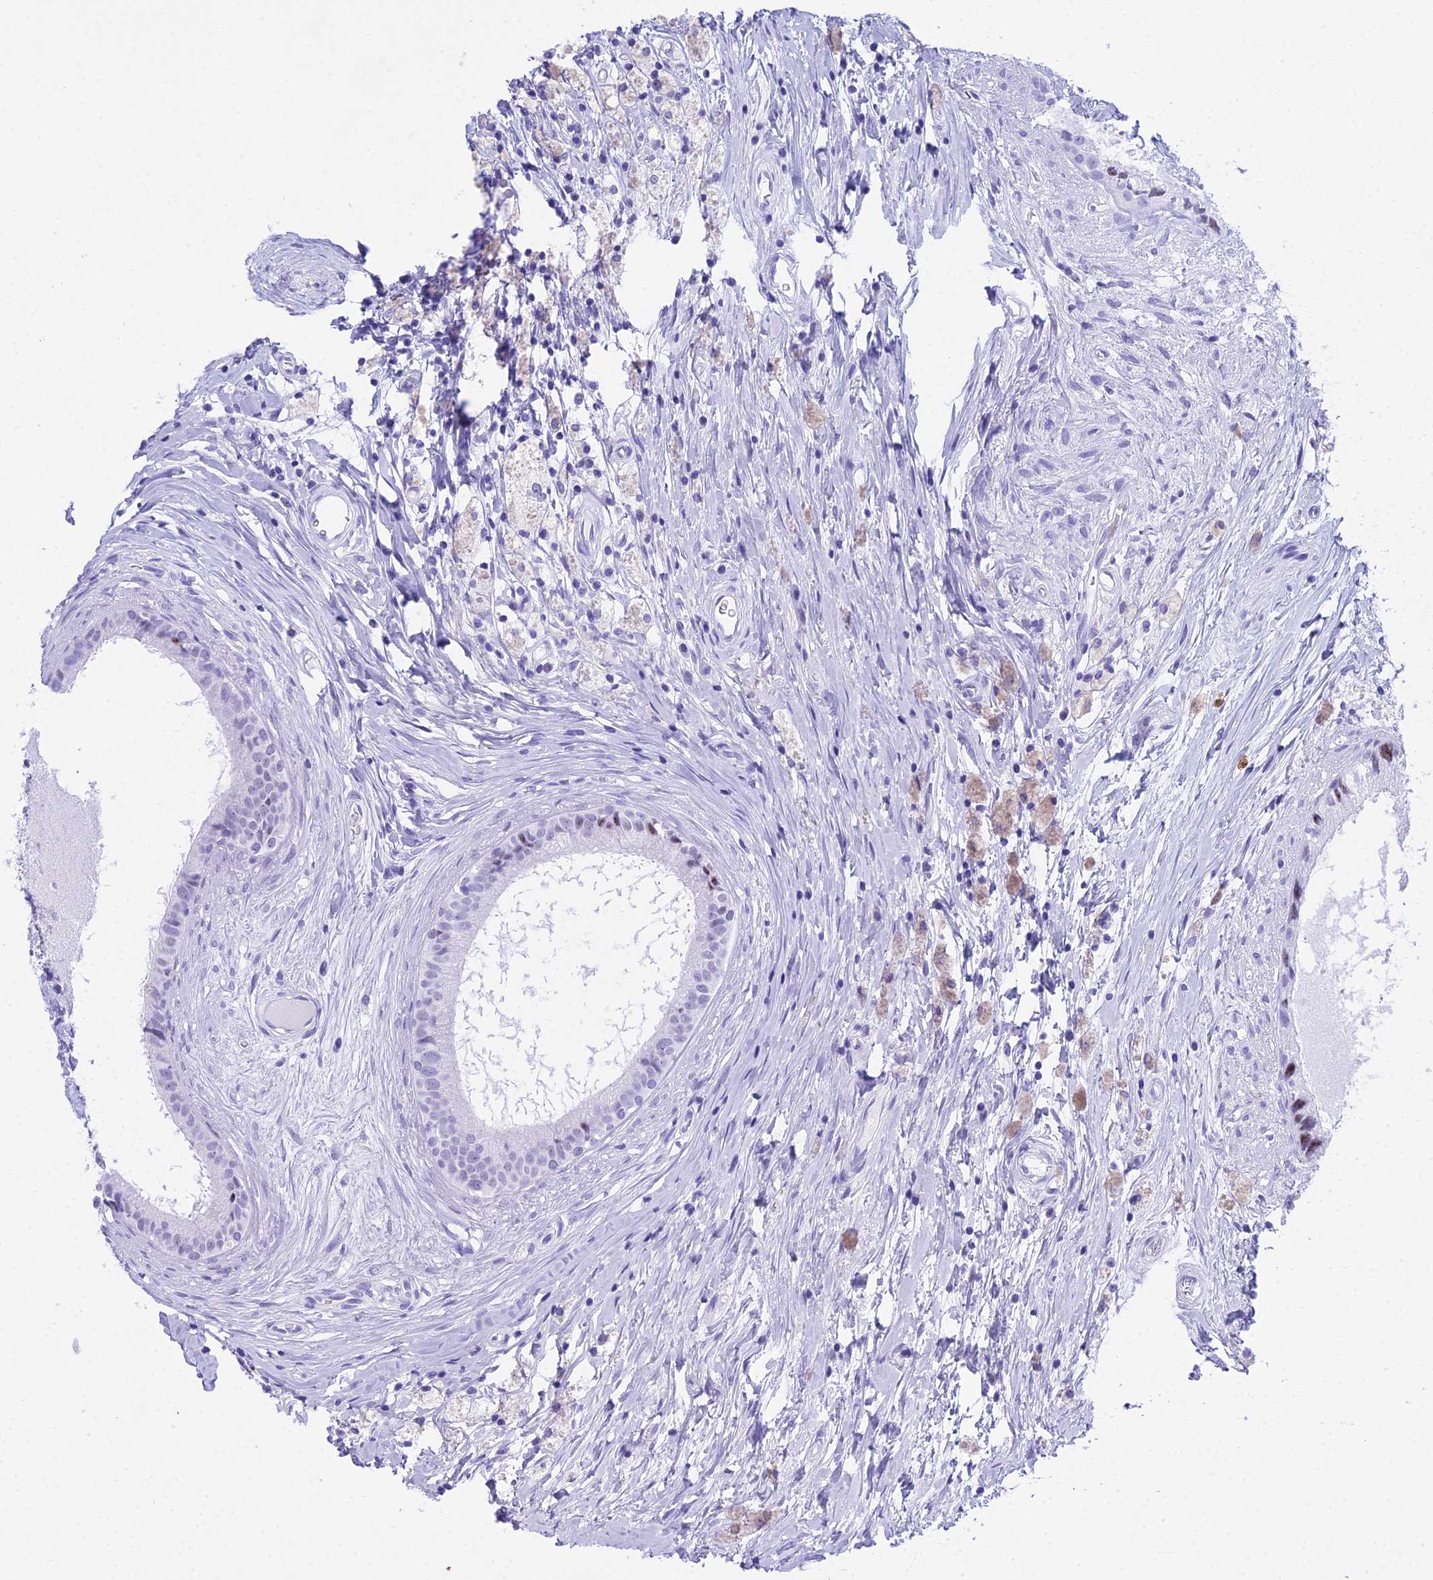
{"staining": {"intensity": "negative", "quantity": "none", "location": "none"}, "tissue": "epididymis", "cell_type": "Glandular cells", "image_type": "normal", "snomed": [{"axis": "morphology", "description": "Normal tissue, NOS"}, {"axis": "topography", "description": "Epididymis"}], "caption": "There is no significant positivity in glandular cells of epididymis. The staining is performed using DAB (3,3'-diaminobenzidine) brown chromogen with nuclei counter-stained in using hematoxylin.", "gene": "RNPS1", "patient": {"sex": "male", "age": 80}}